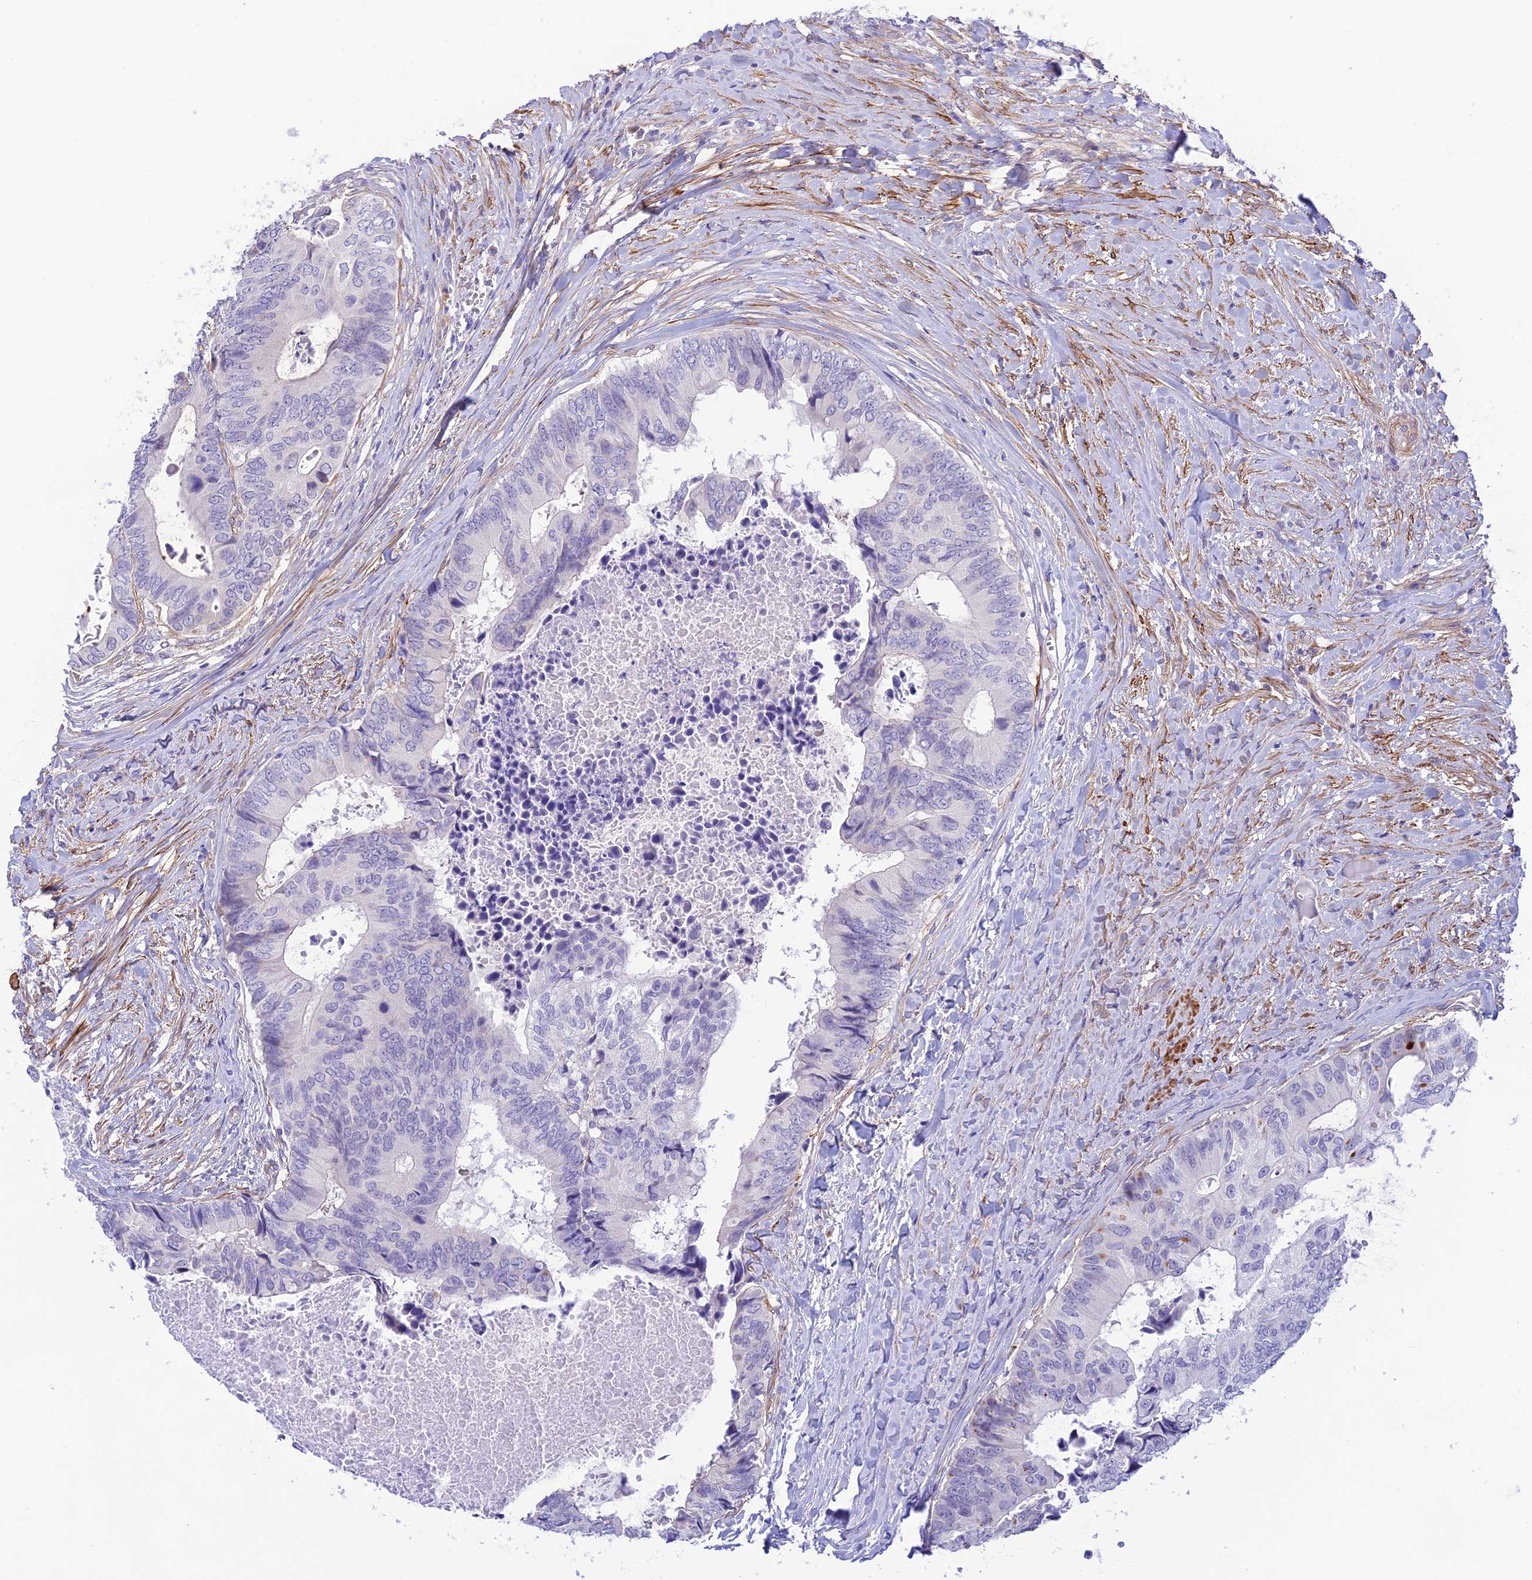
{"staining": {"intensity": "negative", "quantity": "none", "location": "none"}, "tissue": "colorectal cancer", "cell_type": "Tumor cells", "image_type": "cancer", "snomed": [{"axis": "morphology", "description": "Adenocarcinoma, NOS"}, {"axis": "topography", "description": "Colon"}], "caption": "Colorectal cancer (adenocarcinoma) was stained to show a protein in brown. There is no significant positivity in tumor cells. (Stains: DAB immunohistochemistry (IHC) with hematoxylin counter stain, Microscopy: brightfield microscopy at high magnification).", "gene": "ZDHHC16", "patient": {"sex": "male", "age": 85}}